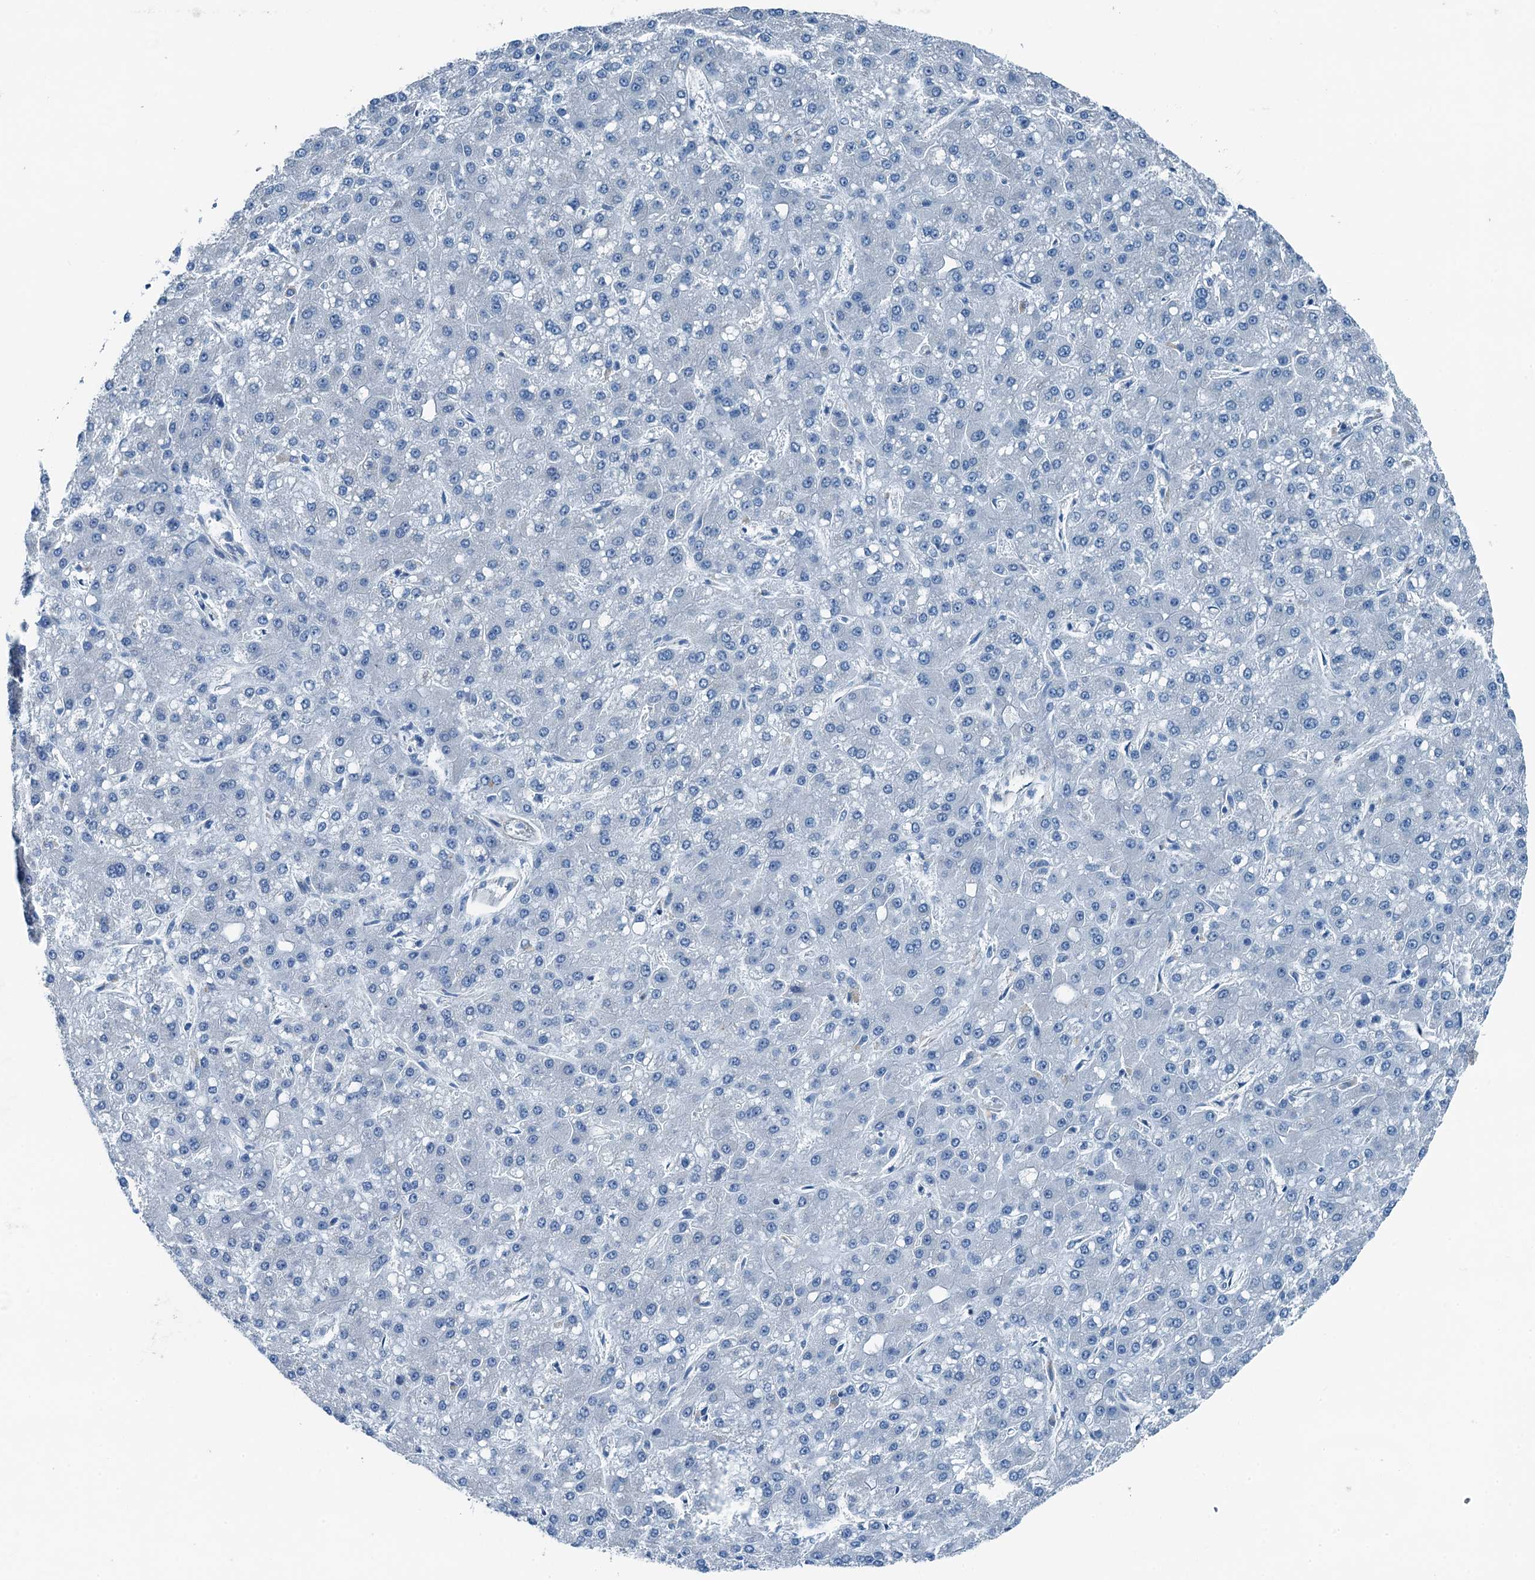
{"staining": {"intensity": "negative", "quantity": "none", "location": "none"}, "tissue": "liver cancer", "cell_type": "Tumor cells", "image_type": "cancer", "snomed": [{"axis": "morphology", "description": "Carcinoma, Hepatocellular, NOS"}, {"axis": "topography", "description": "Liver"}], "caption": "This is an immunohistochemistry image of human hepatocellular carcinoma (liver). There is no expression in tumor cells.", "gene": "GFOD2", "patient": {"sex": "male", "age": 67}}